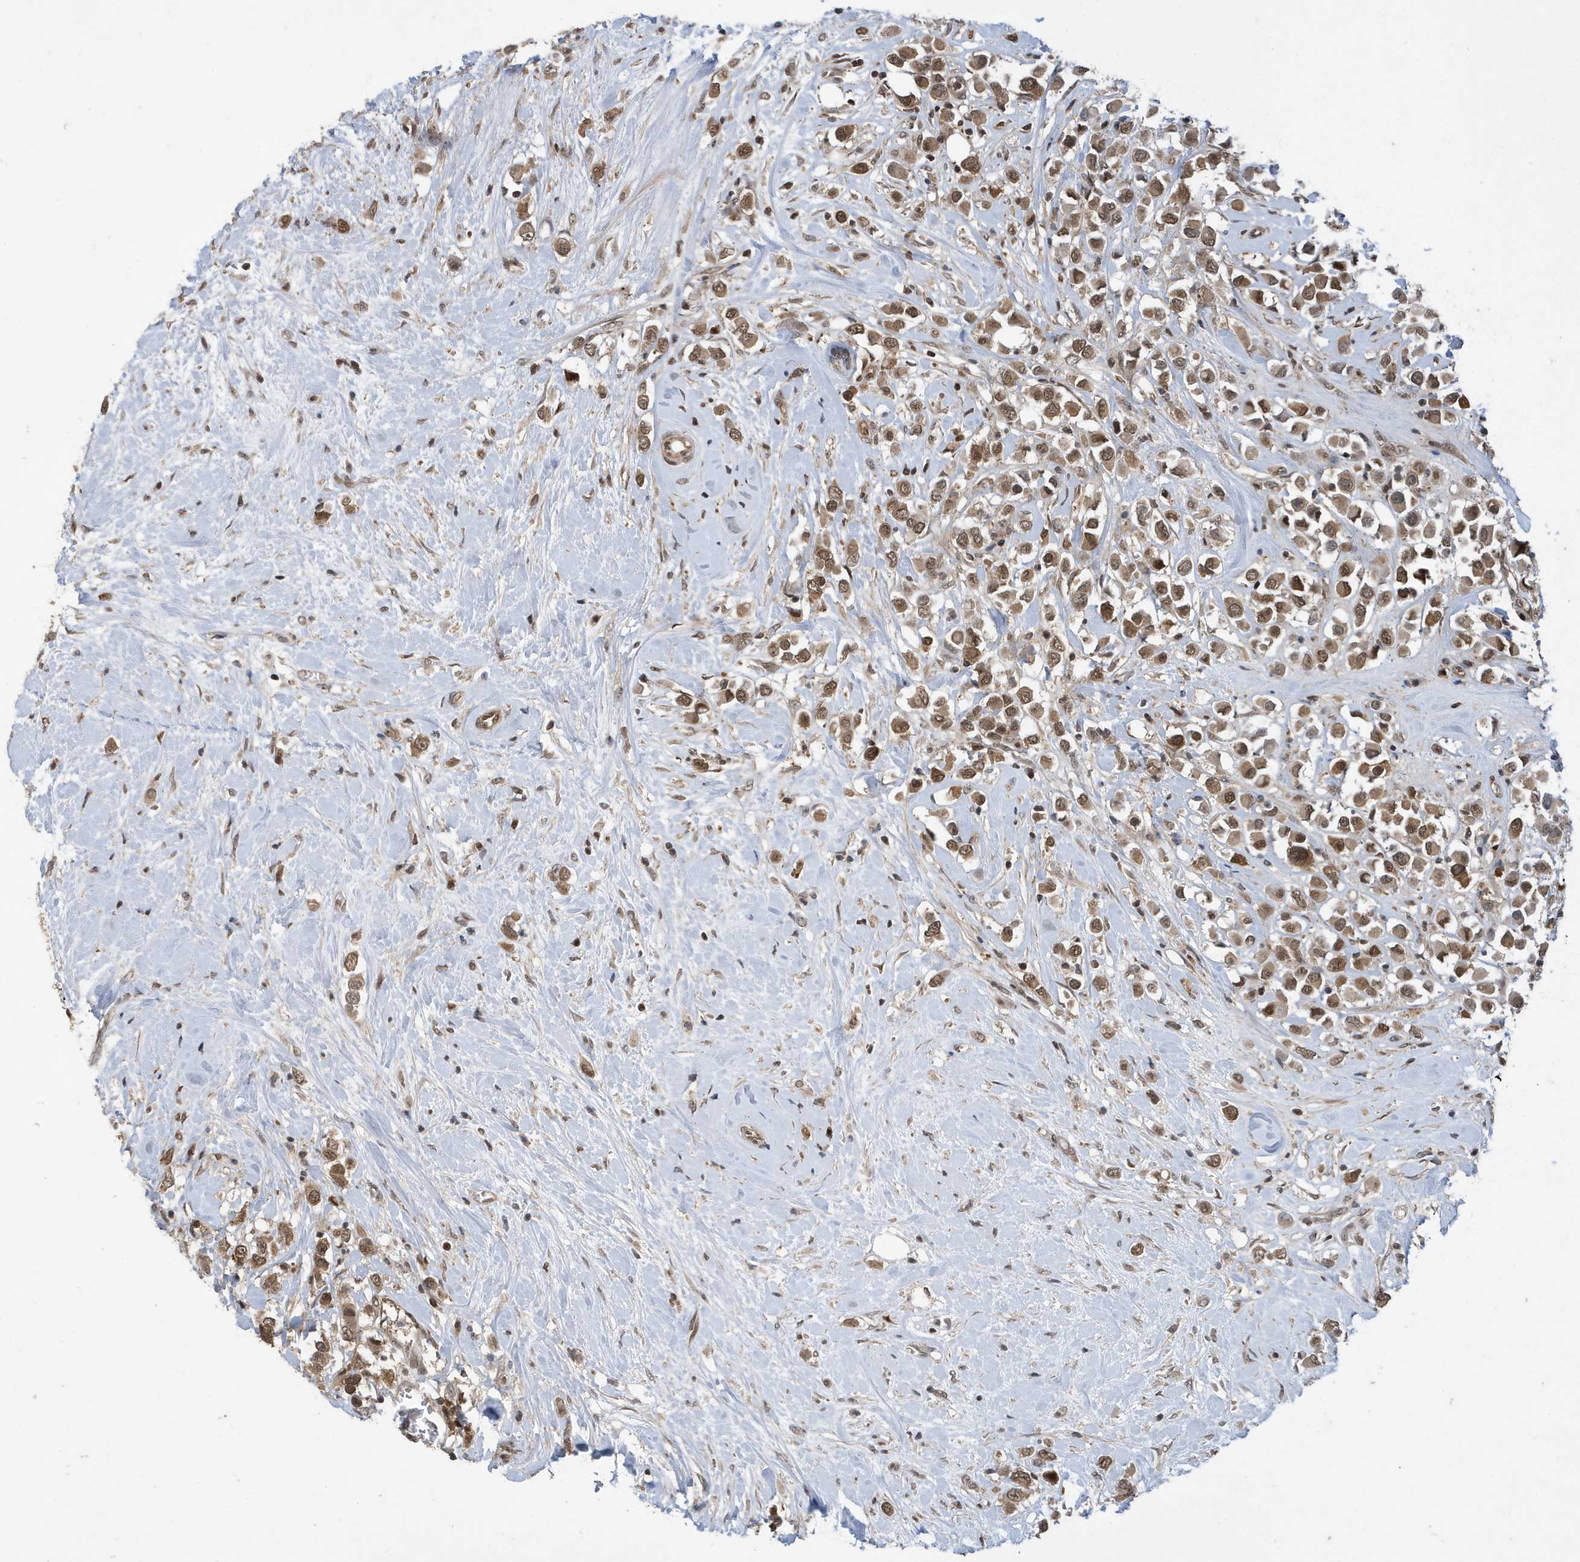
{"staining": {"intensity": "moderate", "quantity": ">75%", "location": "cytoplasmic/membranous,nuclear"}, "tissue": "breast cancer", "cell_type": "Tumor cells", "image_type": "cancer", "snomed": [{"axis": "morphology", "description": "Duct carcinoma"}, {"axis": "topography", "description": "Breast"}], "caption": "This image shows breast cancer stained with immunohistochemistry (IHC) to label a protein in brown. The cytoplasmic/membranous and nuclear of tumor cells show moderate positivity for the protein. Nuclei are counter-stained blue.", "gene": "UBQLN1", "patient": {"sex": "female", "age": 61}}